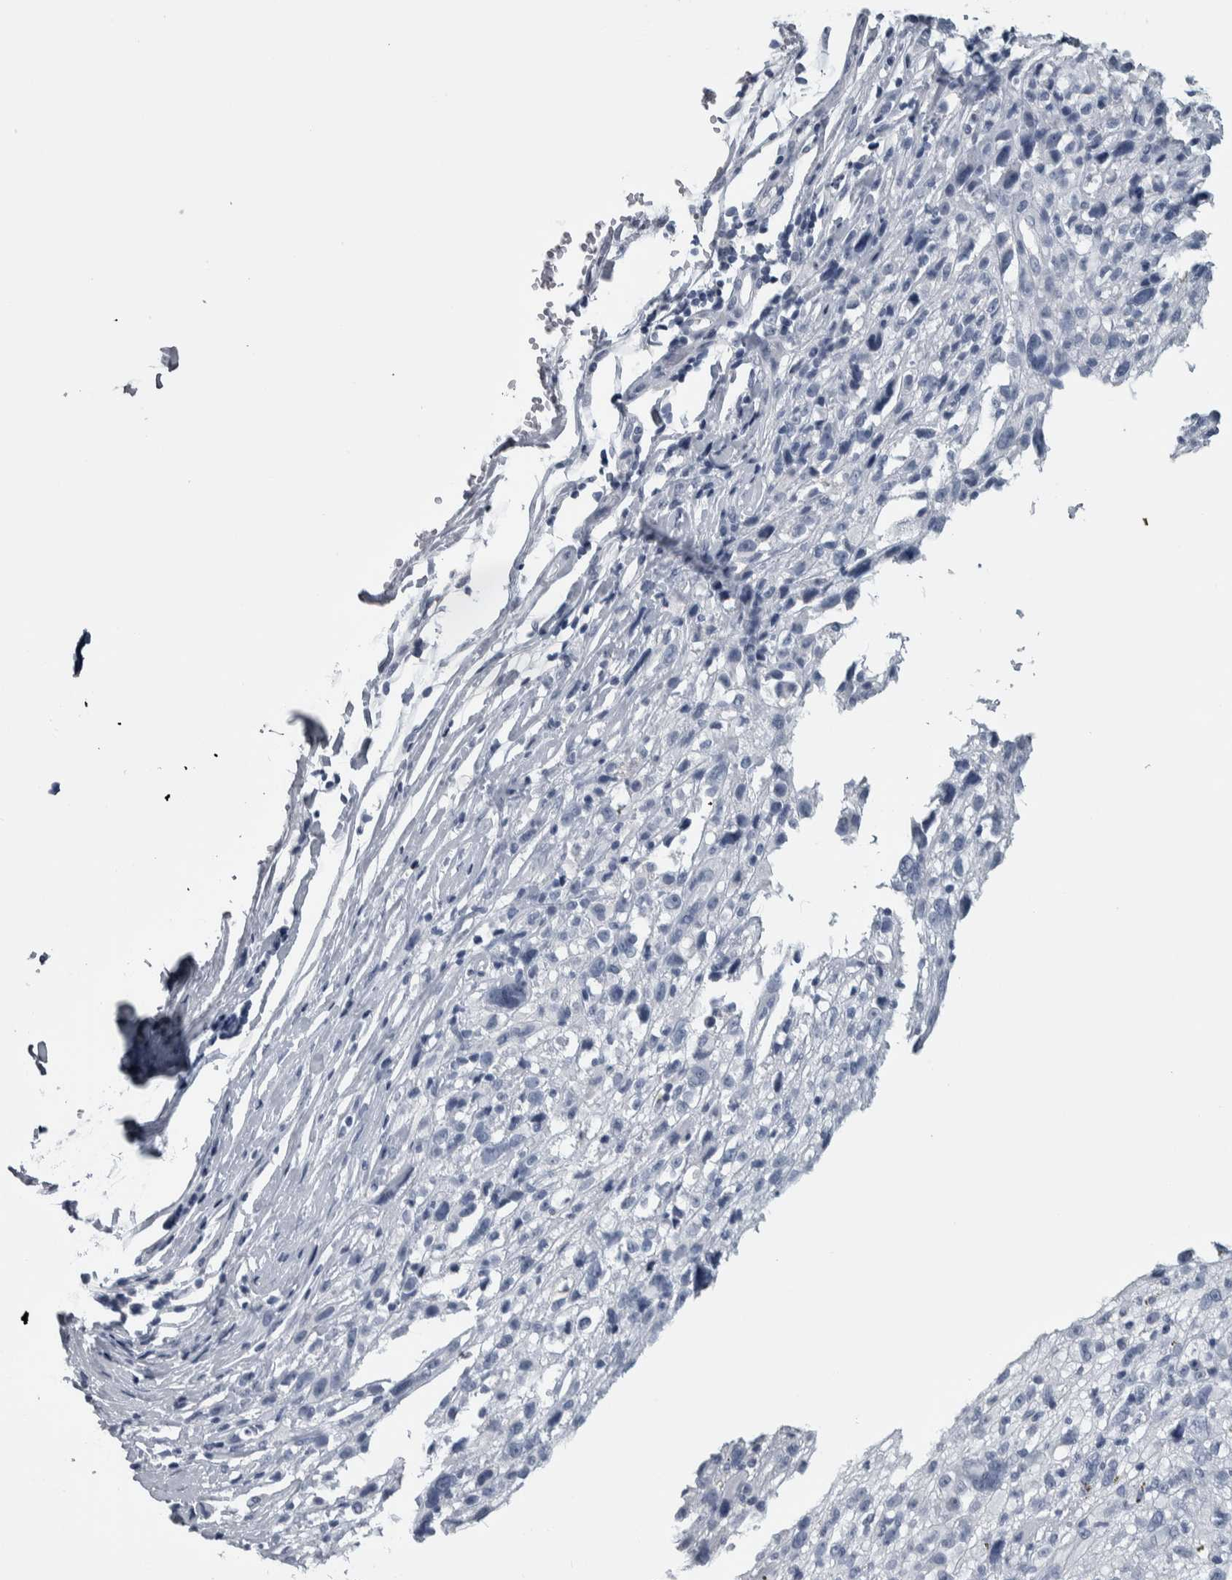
{"staining": {"intensity": "negative", "quantity": "none", "location": "none"}, "tissue": "melanoma", "cell_type": "Tumor cells", "image_type": "cancer", "snomed": [{"axis": "morphology", "description": "Malignant melanoma, NOS"}, {"axis": "topography", "description": "Skin"}], "caption": "Immunohistochemistry (IHC) photomicrograph of neoplastic tissue: human melanoma stained with DAB (3,3'-diaminobenzidine) demonstrates no significant protein positivity in tumor cells.", "gene": "CDH17", "patient": {"sex": "female", "age": 55}}